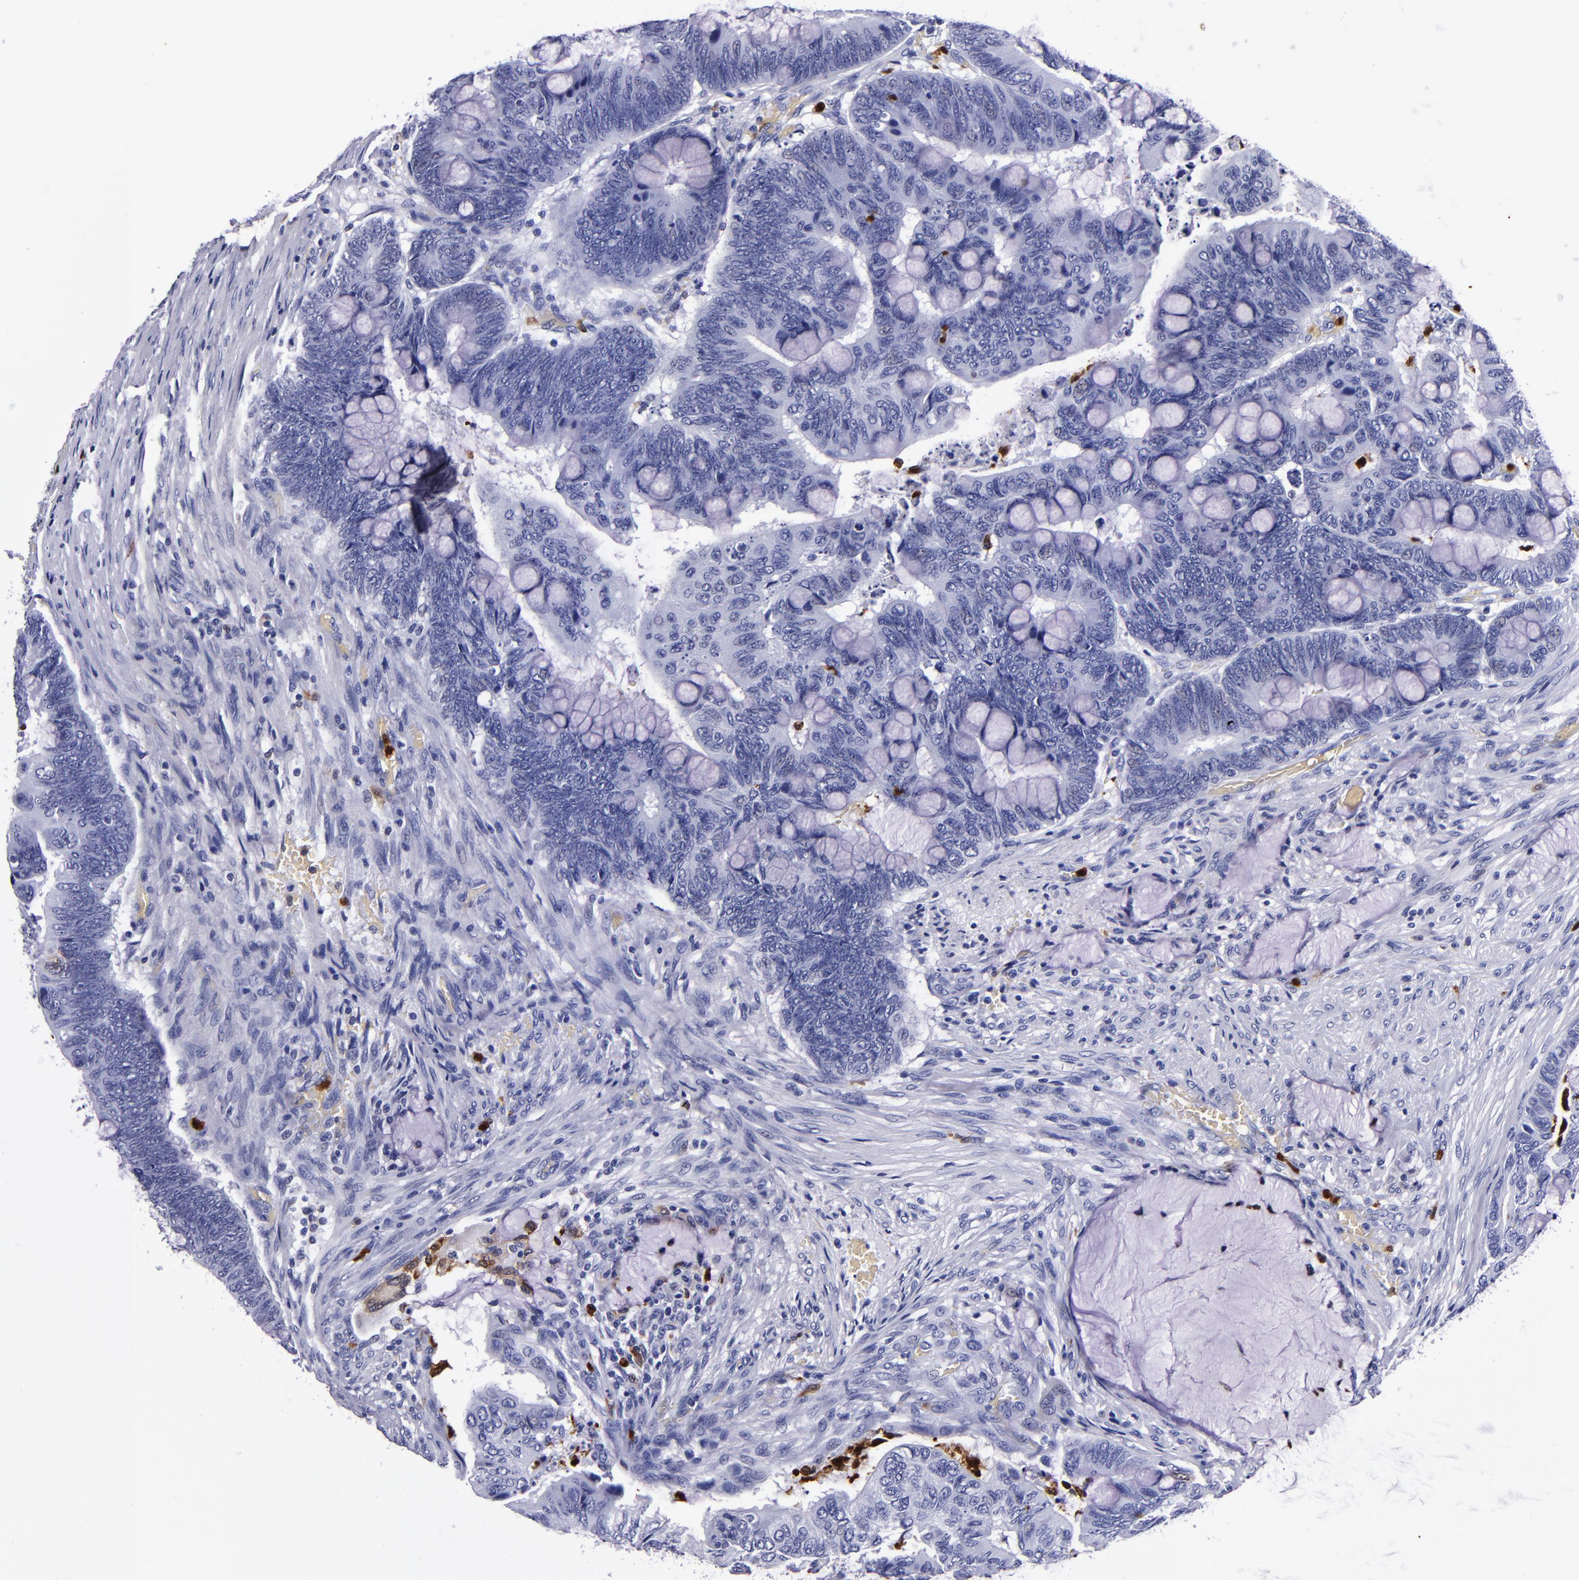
{"staining": {"intensity": "negative", "quantity": "none", "location": "none"}, "tissue": "colorectal cancer", "cell_type": "Tumor cells", "image_type": "cancer", "snomed": [{"axis": "morphology", "description": "Normal tissue, NOS"}, {"axis": "morphology", "description": "Adenocarcinoma, NOS"}, {"axis": "topography", "description": "Rectum"}], "caption": "Tumor cells show no significant protein expression in colorectal cancer (adenocarcinoma).", "gene": "S100A8", "patient": {"sex": "male", "age": 92}}